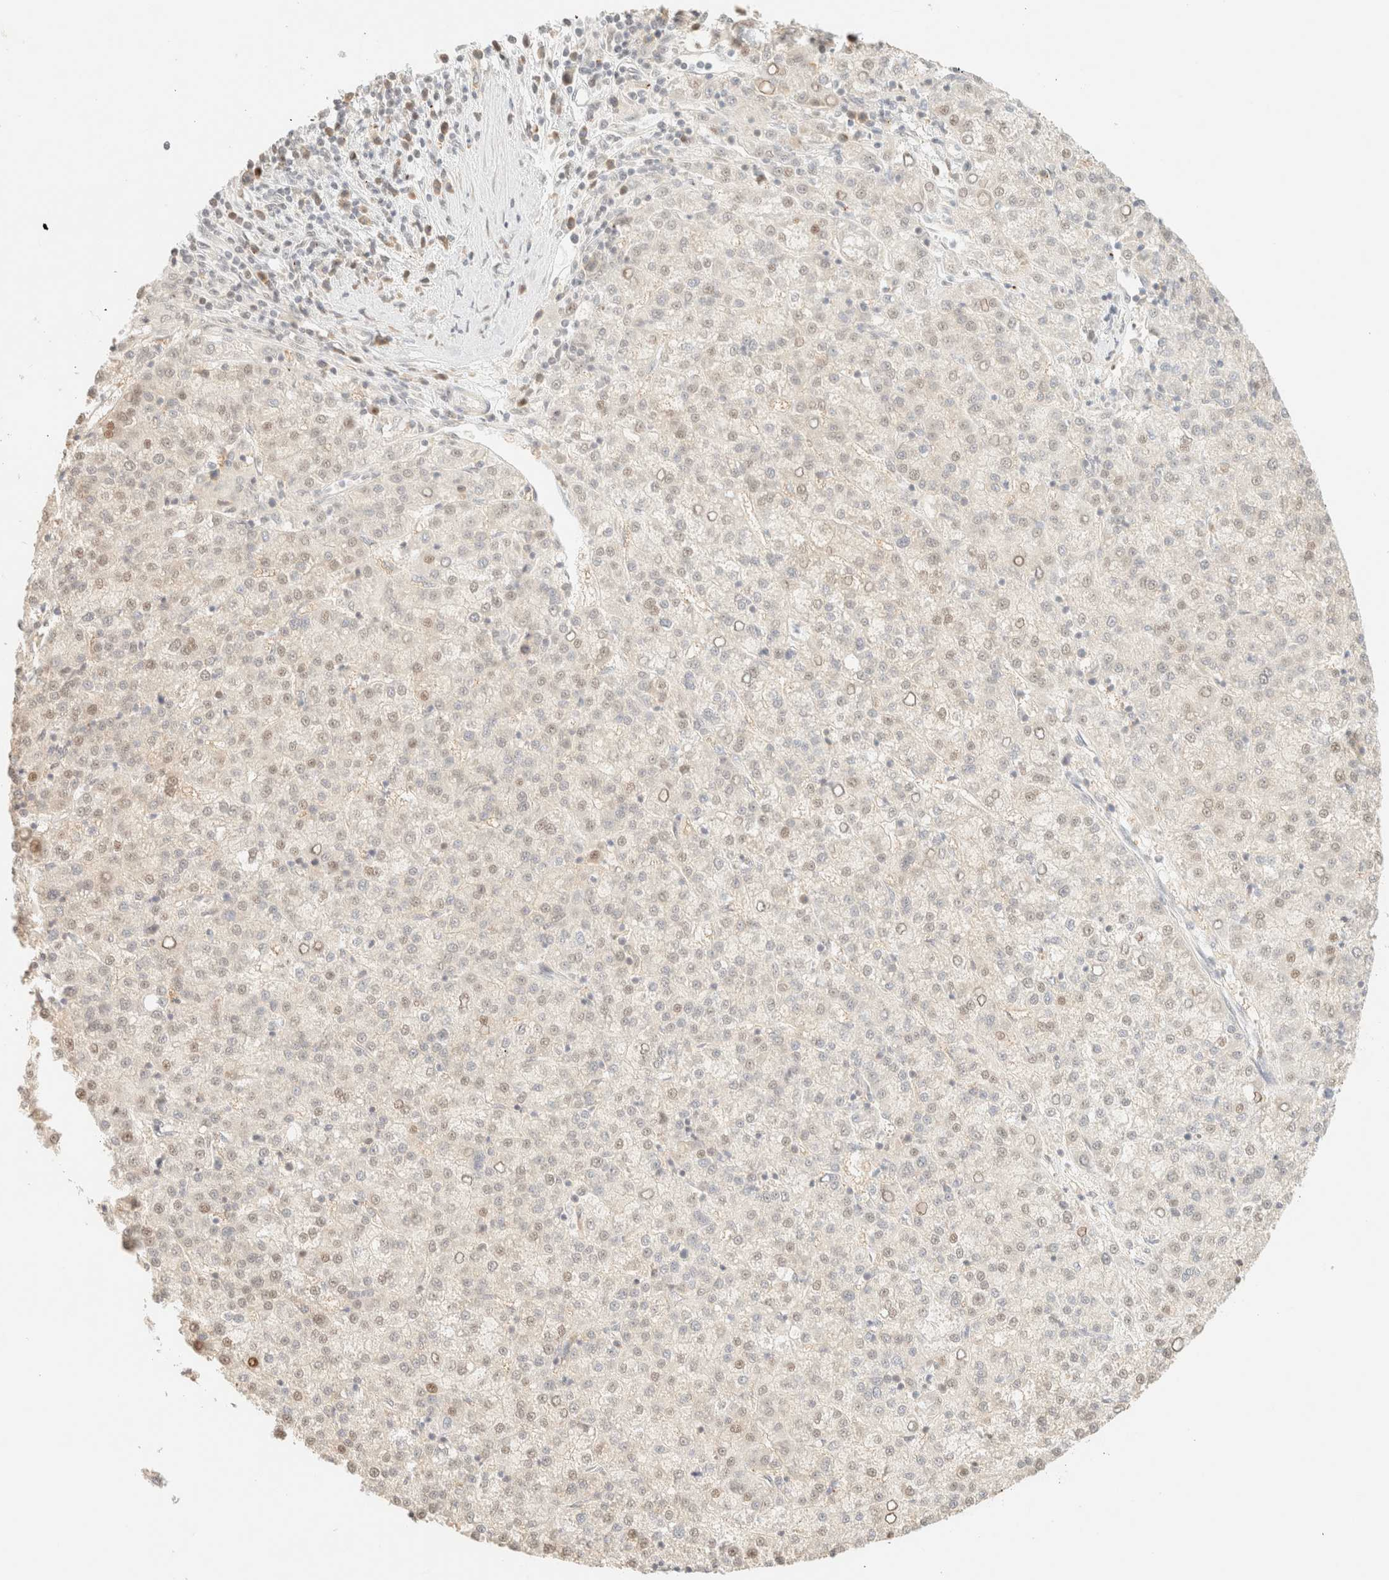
{"staining": {"intensity": "weak", "quantity": "<25%", "location": "nuclear"}, "tissue": "liver cancer", "cell_type": "Tumor cells", "image_type": "cancer", "snomed": [{"axis": "morphology", "description": "Carcinoma, Hepatocellular, NOS"}, {"axis": "topography", "description": "Liver"}], "caption": "Image shows no significant protein expression in tumor cells of liver hepatocellular carcinoma.", "gene": "TSR1", "patient": {"sex": "female", "age": 58}}